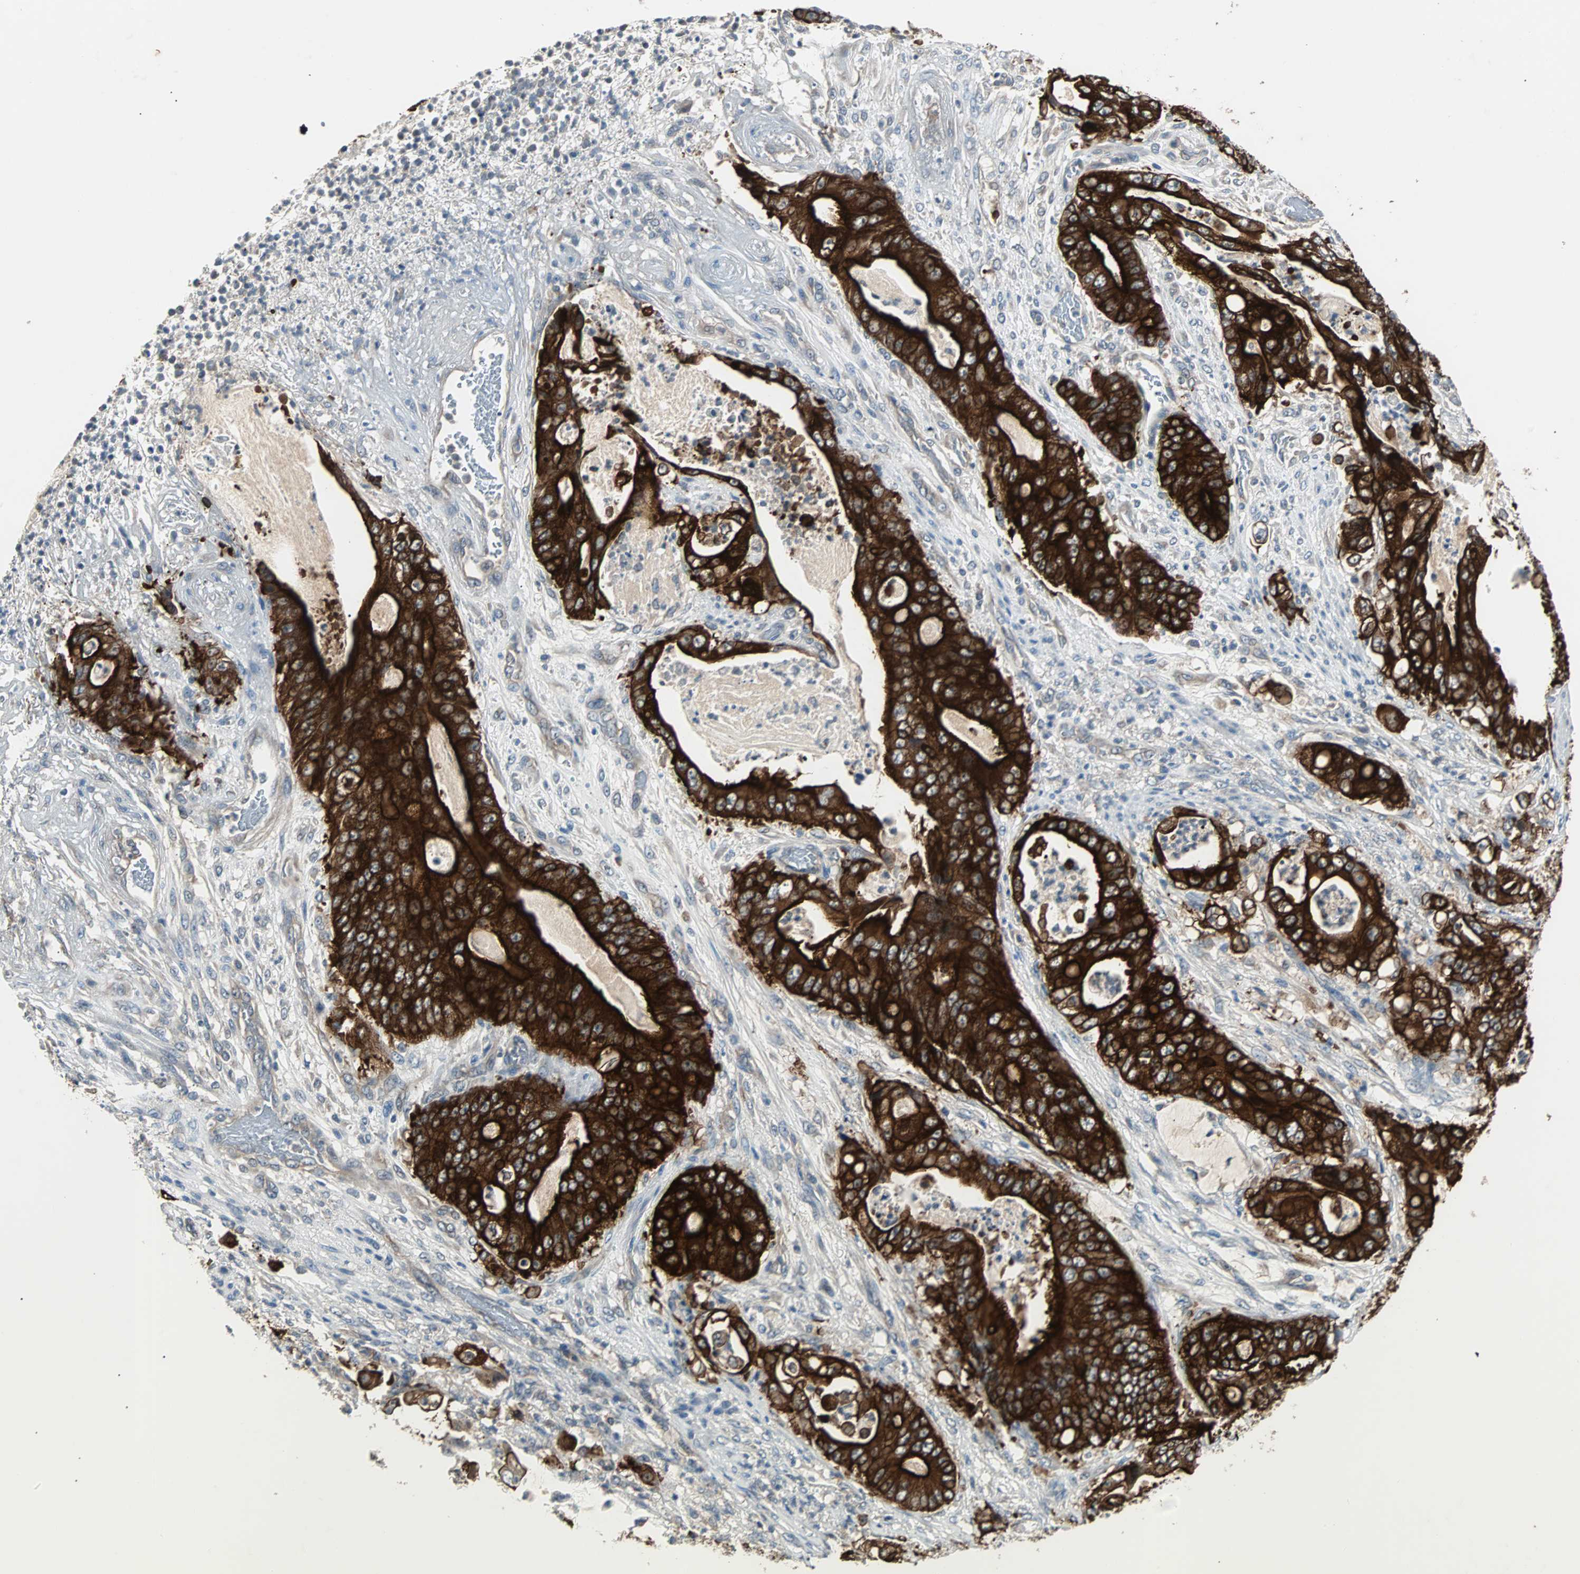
{"staining": {"intensity": "strong", "quantity": ">75%", "location": "cytoplasmic/membranous"}, "tissue": "stomach cancer", "cell_type": "Tumor cells", "image_type": "cancer", "snomed": [{"axis": "morphology", "description": "Adenocarcinoma, NOS"}, {"axis": "topography", "description": "Stomach"}], "caption": "An immunohistochemistry (IHC) image of neoplastic tissue is shown. Protein staining in brown highlights strong cytoplasmic/membranous positivity in stomach adenocarcinoma within tumor cells.", "gene": "CMC2", "patient": {"sex": "female", "age": 73}}